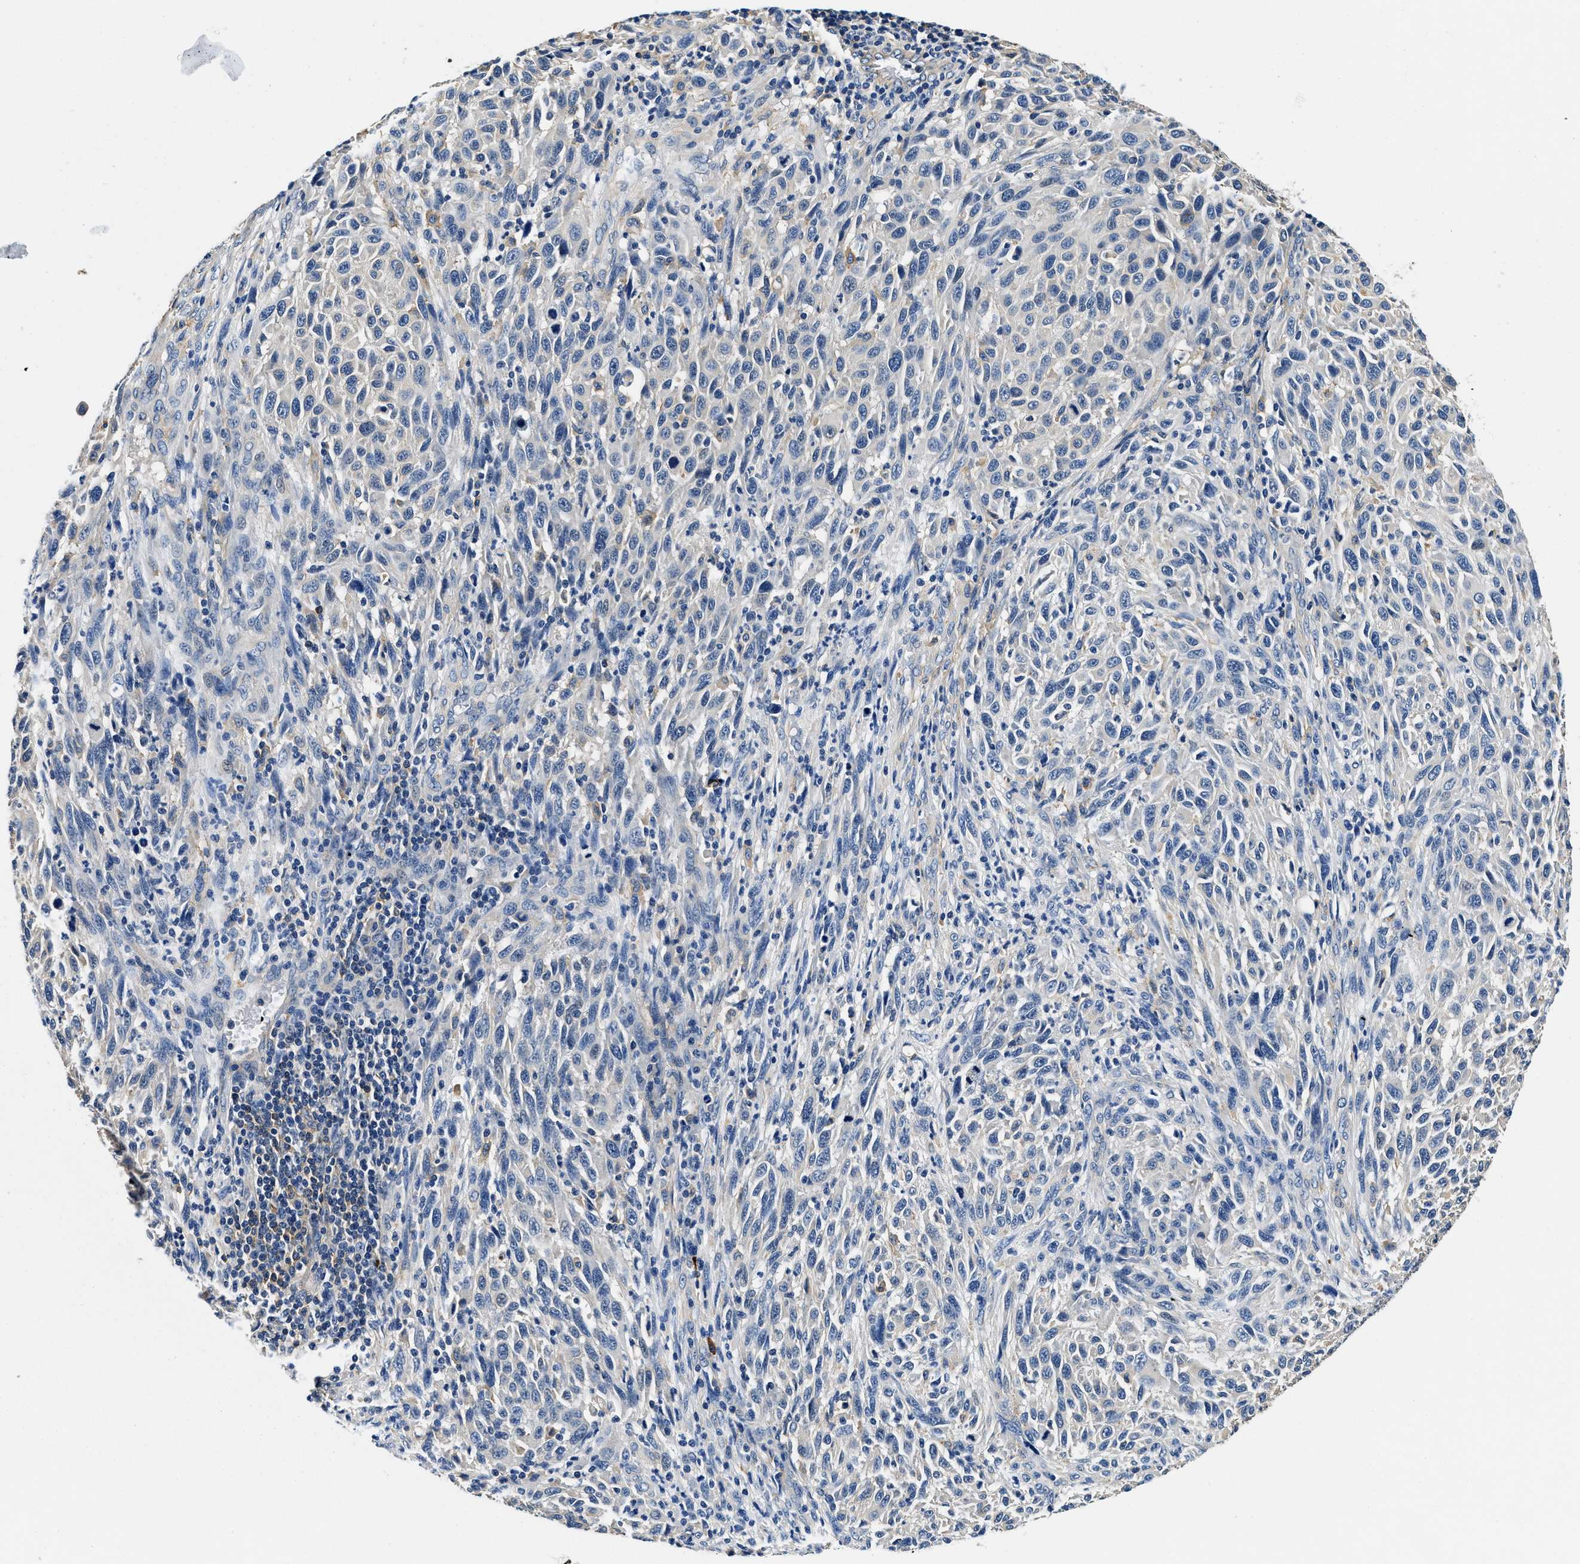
{"staining": {"intensity": "negative", "quantity": "none", "location": "none"}, "tissue": "melanoma", "cell_type": "Tumor cells", "image_type": "cancer", "snomed": [{"axis": "morphology", "description": "Malignant melanoma, Metastatic site"}, {"axis": "topography", "description": "Lymph node"}], "caption": "Protein analysis of malignant melanoma (metastatic site) reveals no significant staining in tumor cells.", "gene": "ZFAND3", "patient": {"sex": "male", "age": 61}}